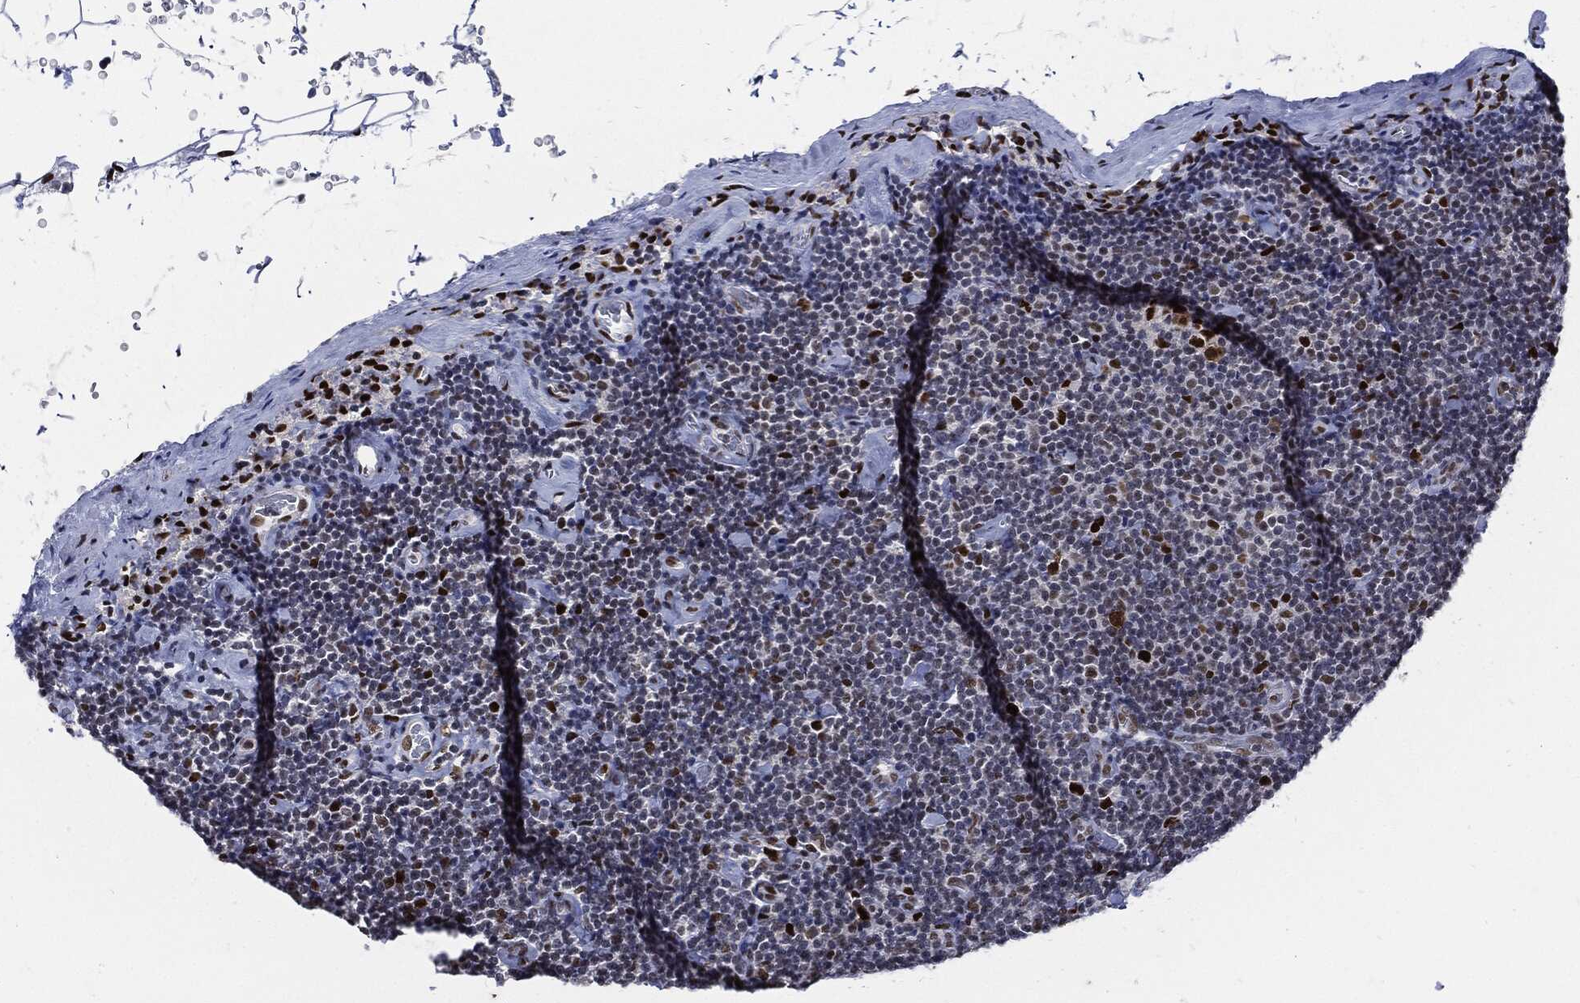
{"staining": {"intensity": "strong", "quantity": "<25%", "location": "nuclear"}, "tissue": "lymphoma", "cell_type": "Tumor cells", "image_type": "cancer", "snomed": [{"axis": "morphology", "description": "Malignant lymphoma, non-Hodgkin's type, Low grade"}, {"axis": "topography", "description": "Lymph node"}], "caption": "A brown stain shows strong nuclear expression of a protein in human malignant lymphoma, non-Hodgkin's type (low-grade) tumor cells. Using DAB (brown) and hematoxylin (blue) stains, captured at high magnification using brightfield microscopy.", "gene": "NBN", "patient": {"sex": "male", "age": 81}}